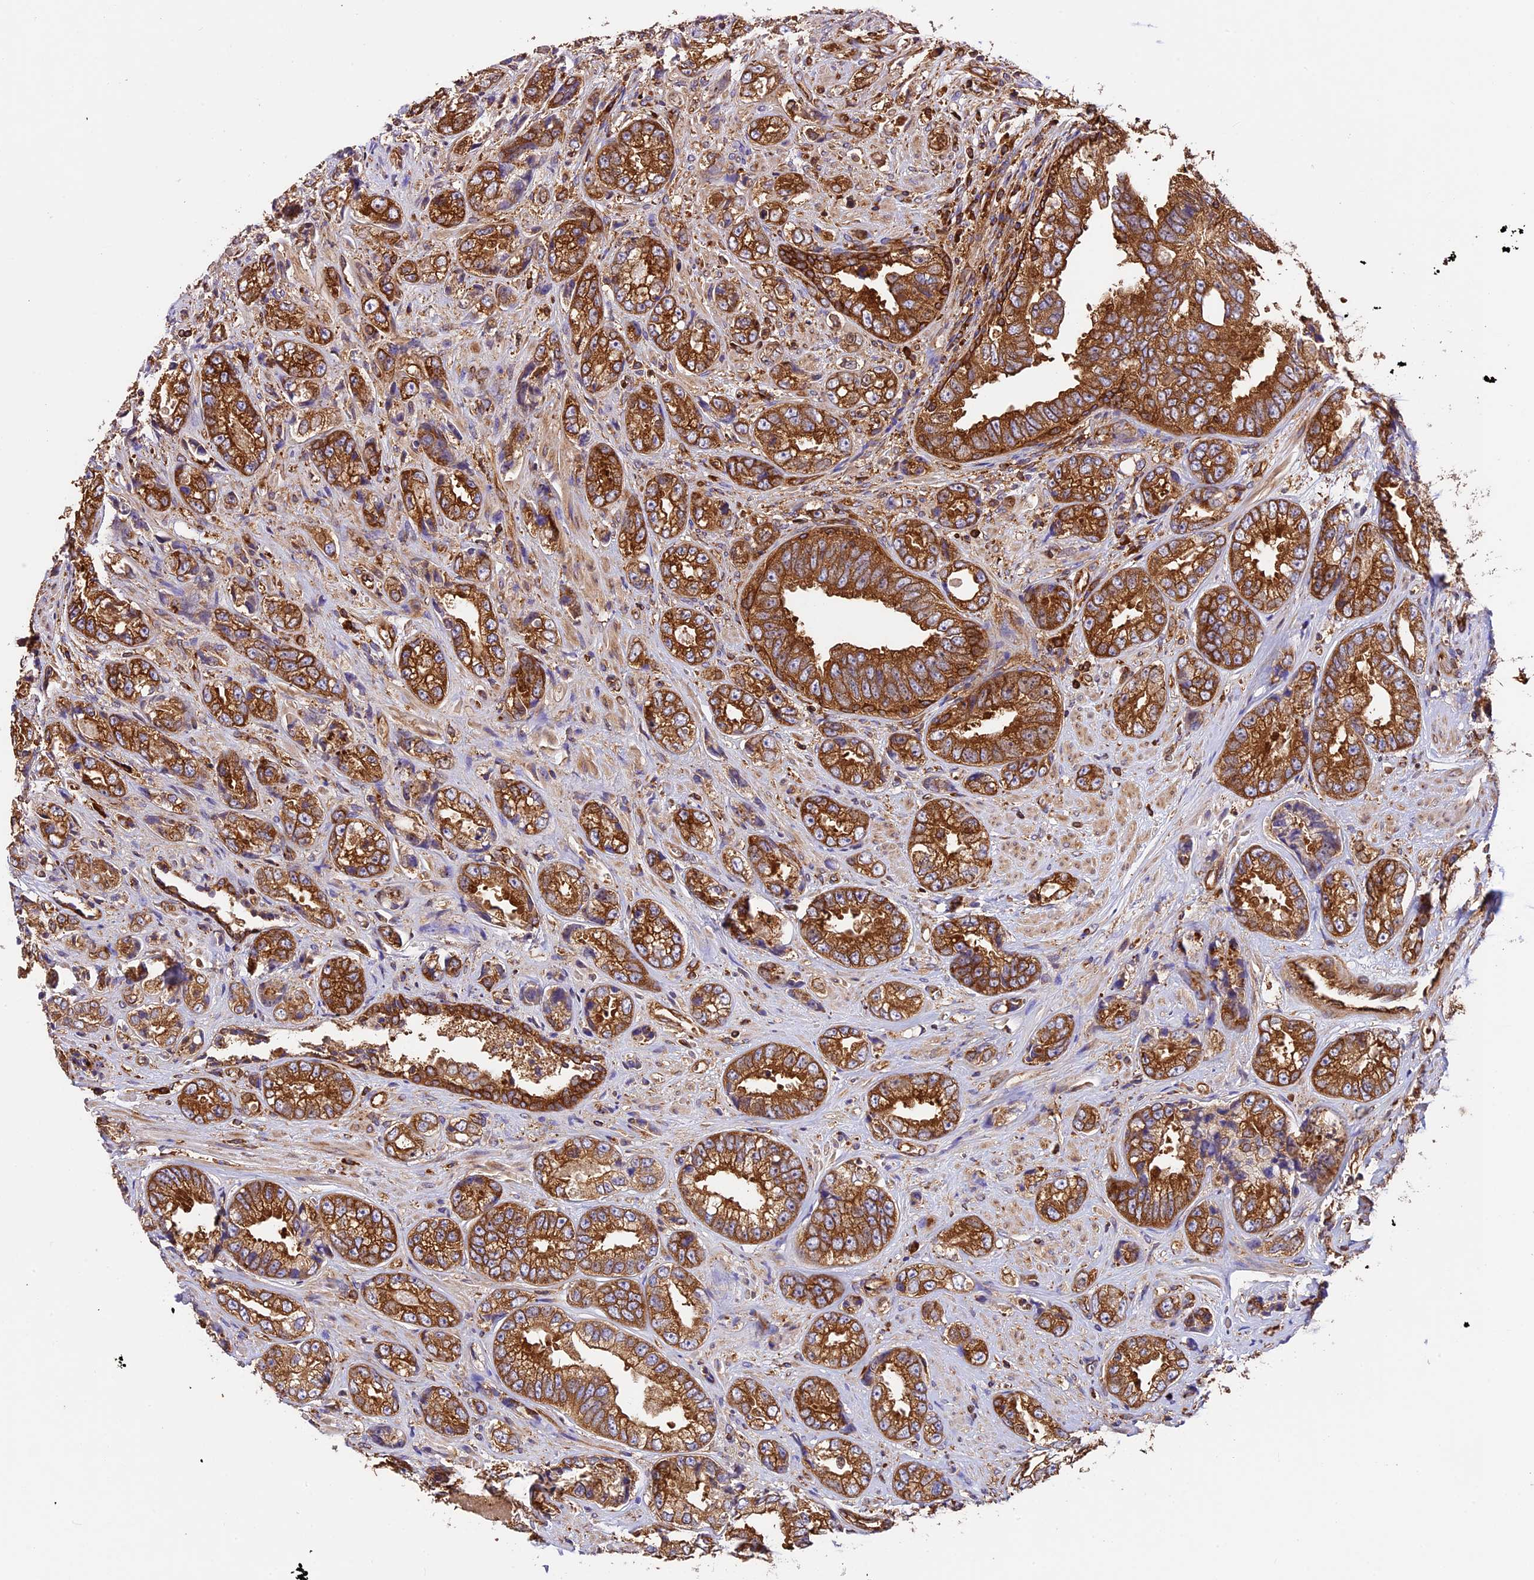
{"staining": {"intensity": "strong", "quantity": ">75%", "location": "cytoplasmic/membranous"}, "tissue": "prostate cancer", "cell_type": "Tumor cells", "image_type": "cancer", "snomed": [{"axis": "morphology", "description": "Adenocarcinoma, High grade"}, {"axis": "topography", "description": "Prostate"}], "caption": "A brown stain shows strong cytoplasmic/membranous expression of a protein in adenocarcinoma (high-grade) (prostate) tumor cells.", "gene": "KARS1", "patient": {"sex": "male", "age": 61}}